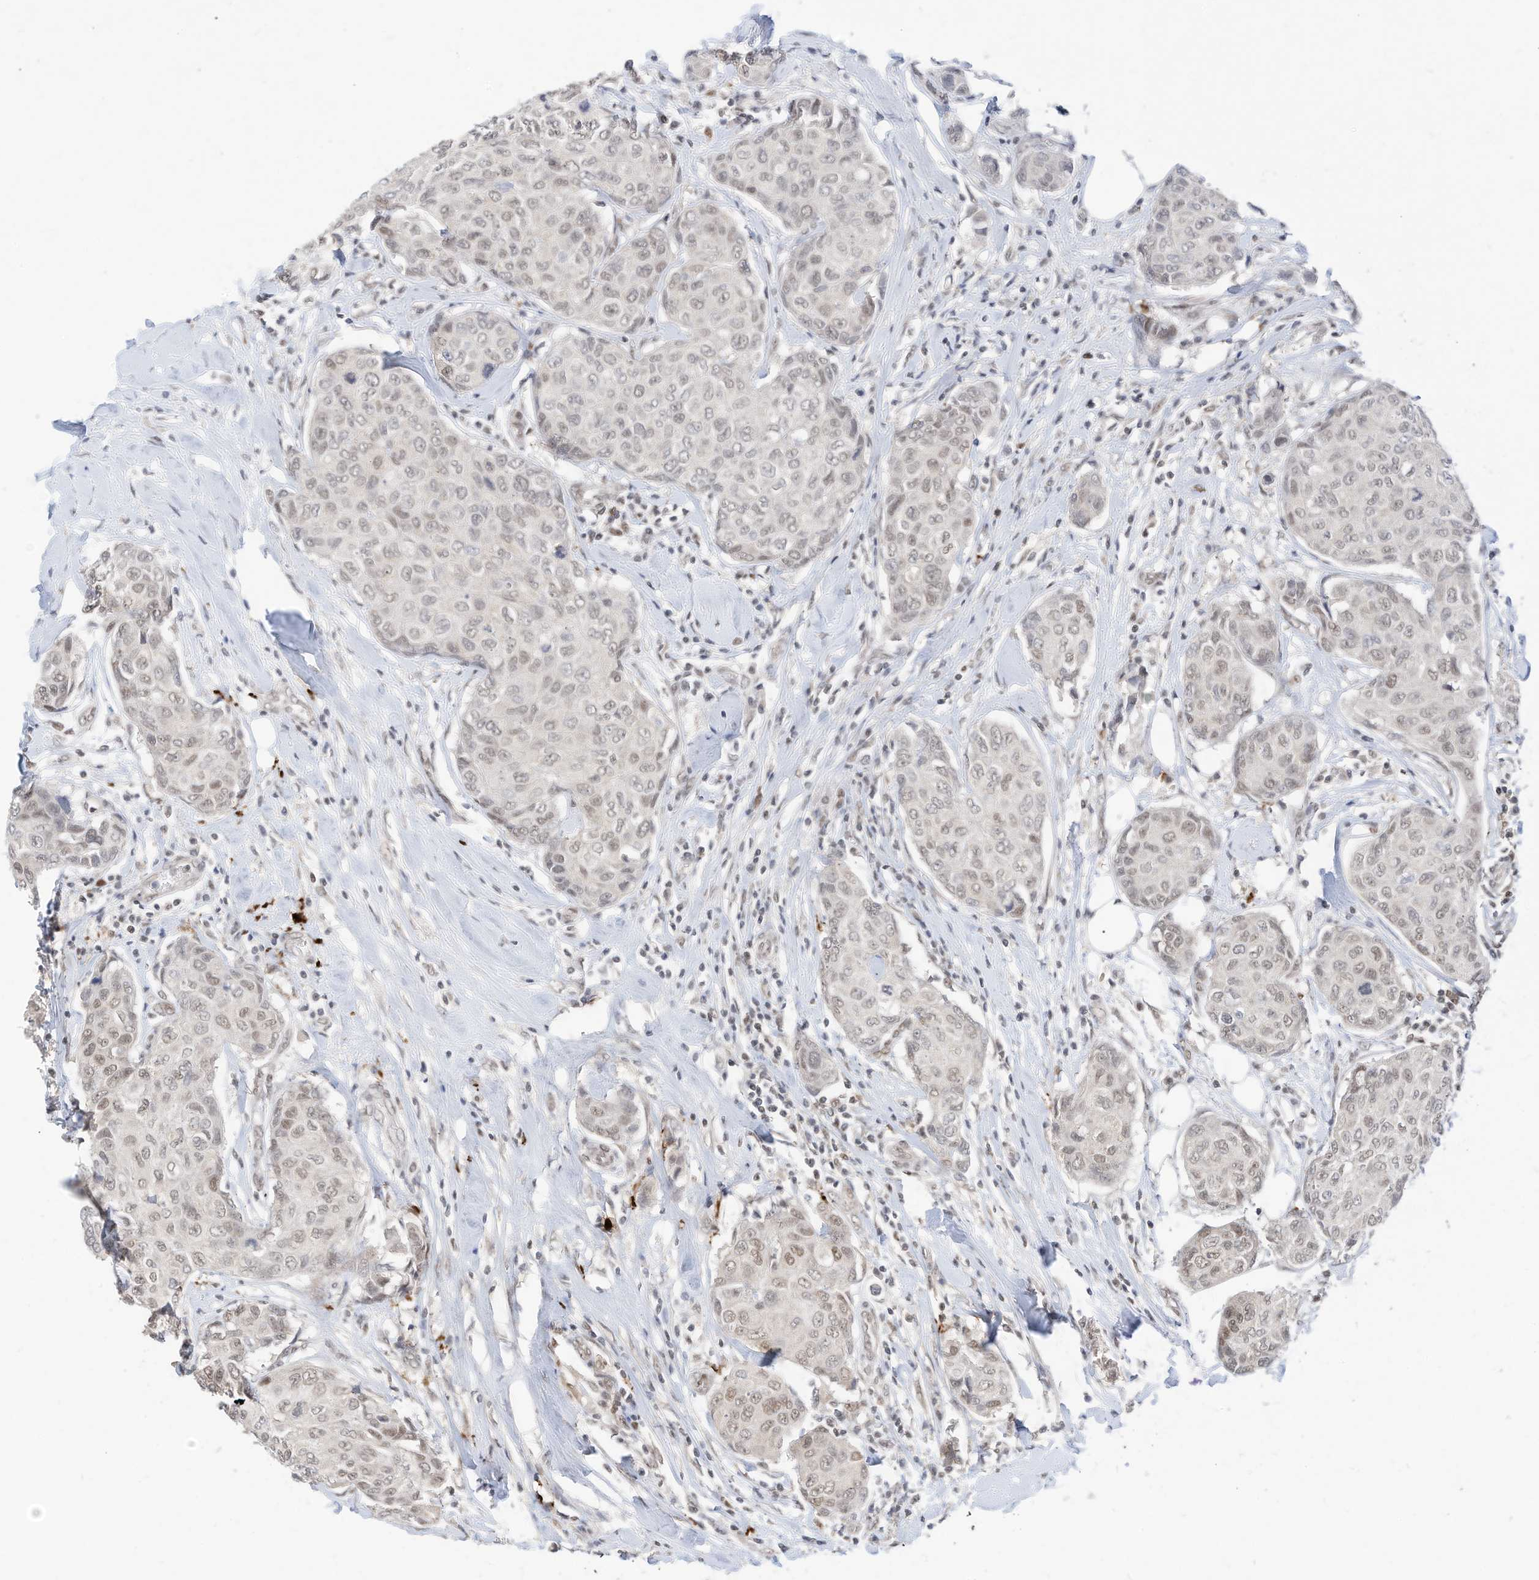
{"staining": {"intensity": "weak", "quantity": ">75%", "location": "nuclear"}, "tissue": "breast cancer", "cell_type": "Tumor cells", "image_type": "cancer", "snomed": [{"axis": "morphology", "description": "Duct carcinoma"}, {"axis": "topography", "description": "Breast"}], "caption": "Weak nuclear positivity for a protein is present in about >75% of tumor cells of infiltrating ductal carcinoma (breast) using immunohistochemistry.", "gene": "OGT", "patient": {"sex": "female", "age": 80}}